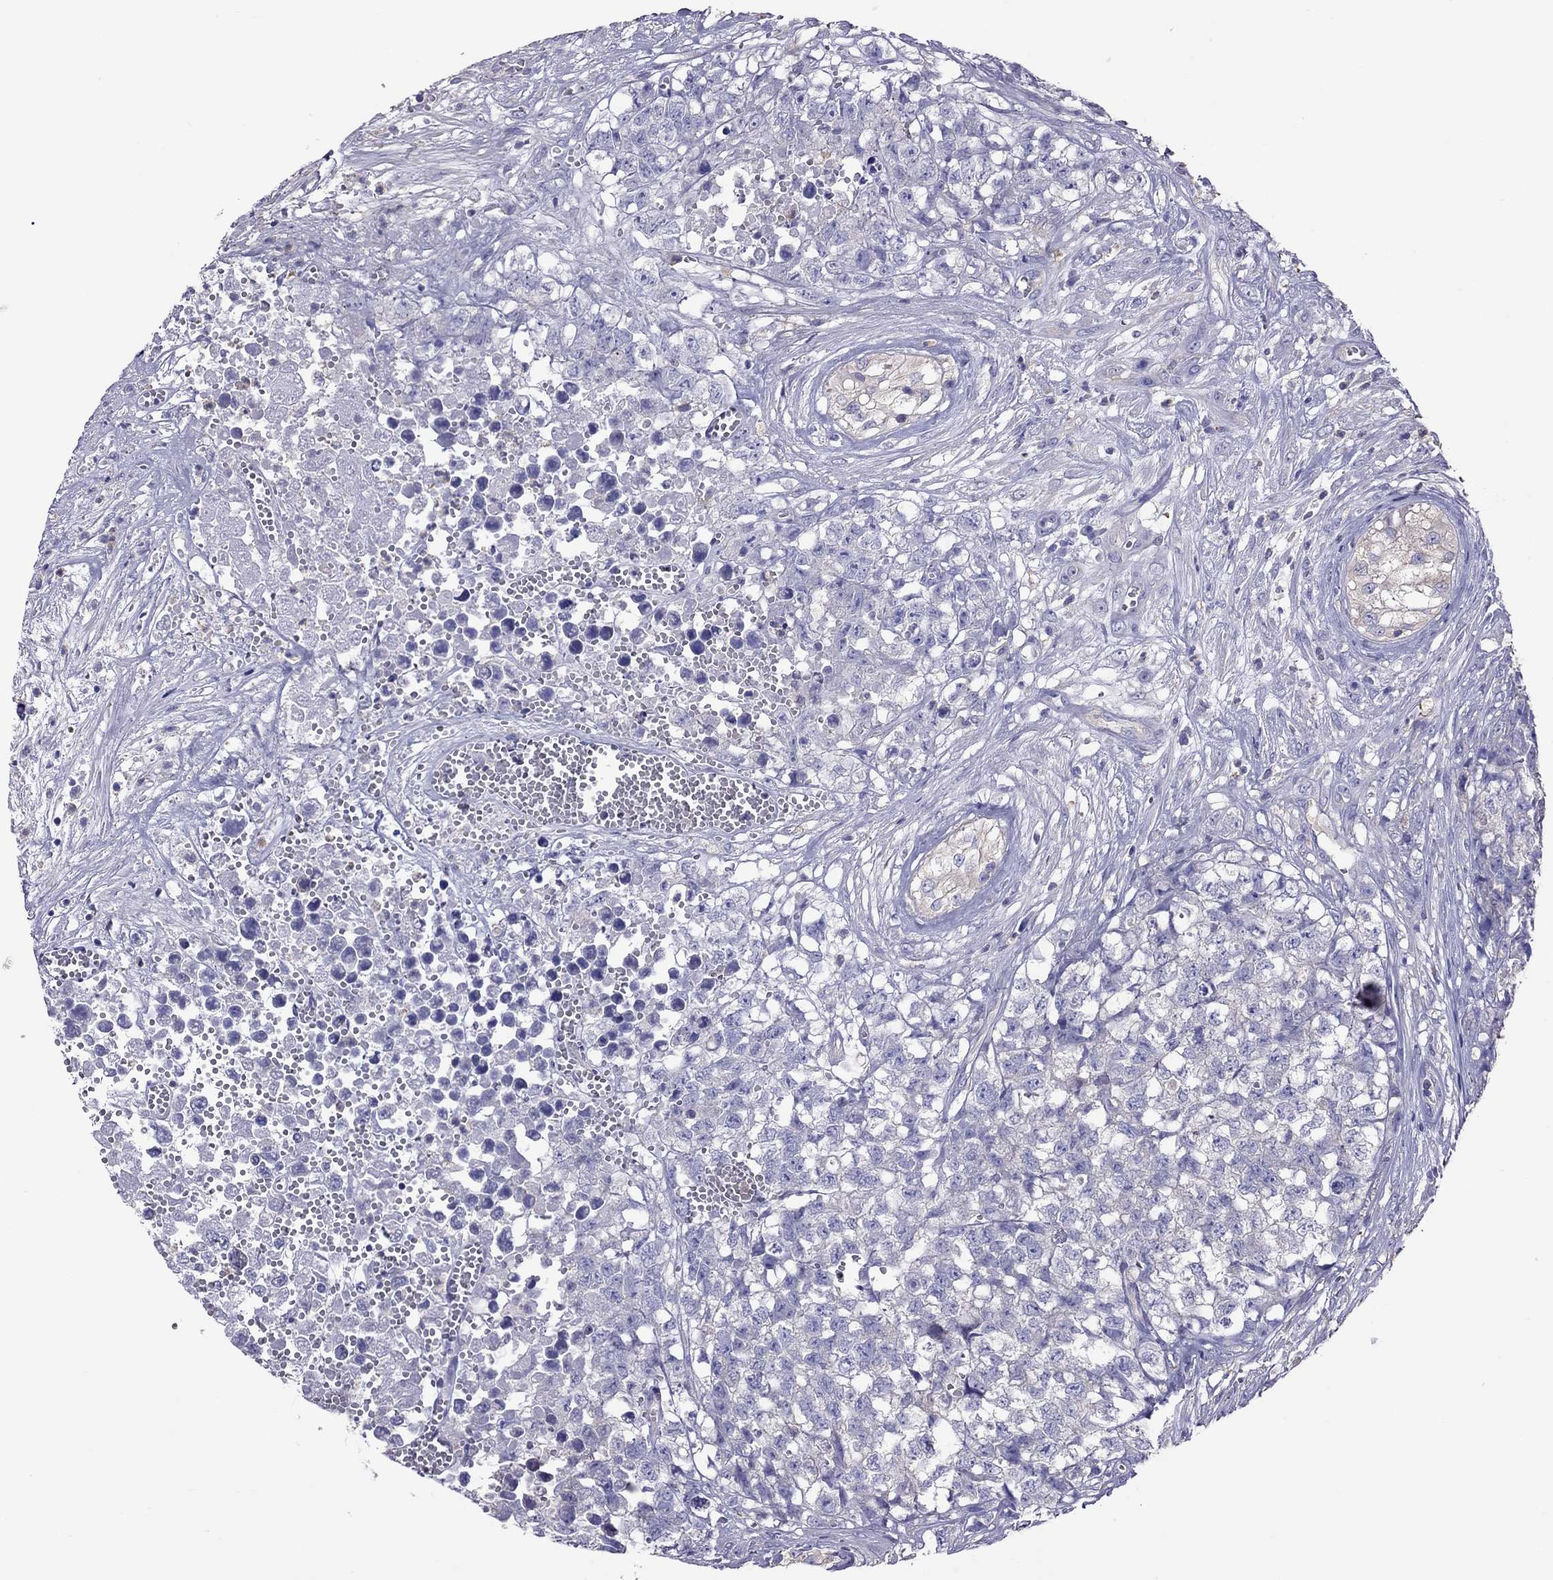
{"staining": {"intensity": "negative", "quantity": "none", "location": "none"}, "tissue": "testis cancer", "cell_type": "Tumor cells", "image_type": "cancer", "snomed": [{"axis": "morphology", "description": "Seminoma, NOS"}, {"axis": "morphology", "description": "Carcinoma, Embryonal, NOS"}, {"axis": "topography", "description": "Testis"}], "caption": "This is an immunohistochemistry image of testis embryonal carcinoma. There is no expression in tumor cells.", "gene": "TEX22", "patient": {"sex": "male", "age": 22}}